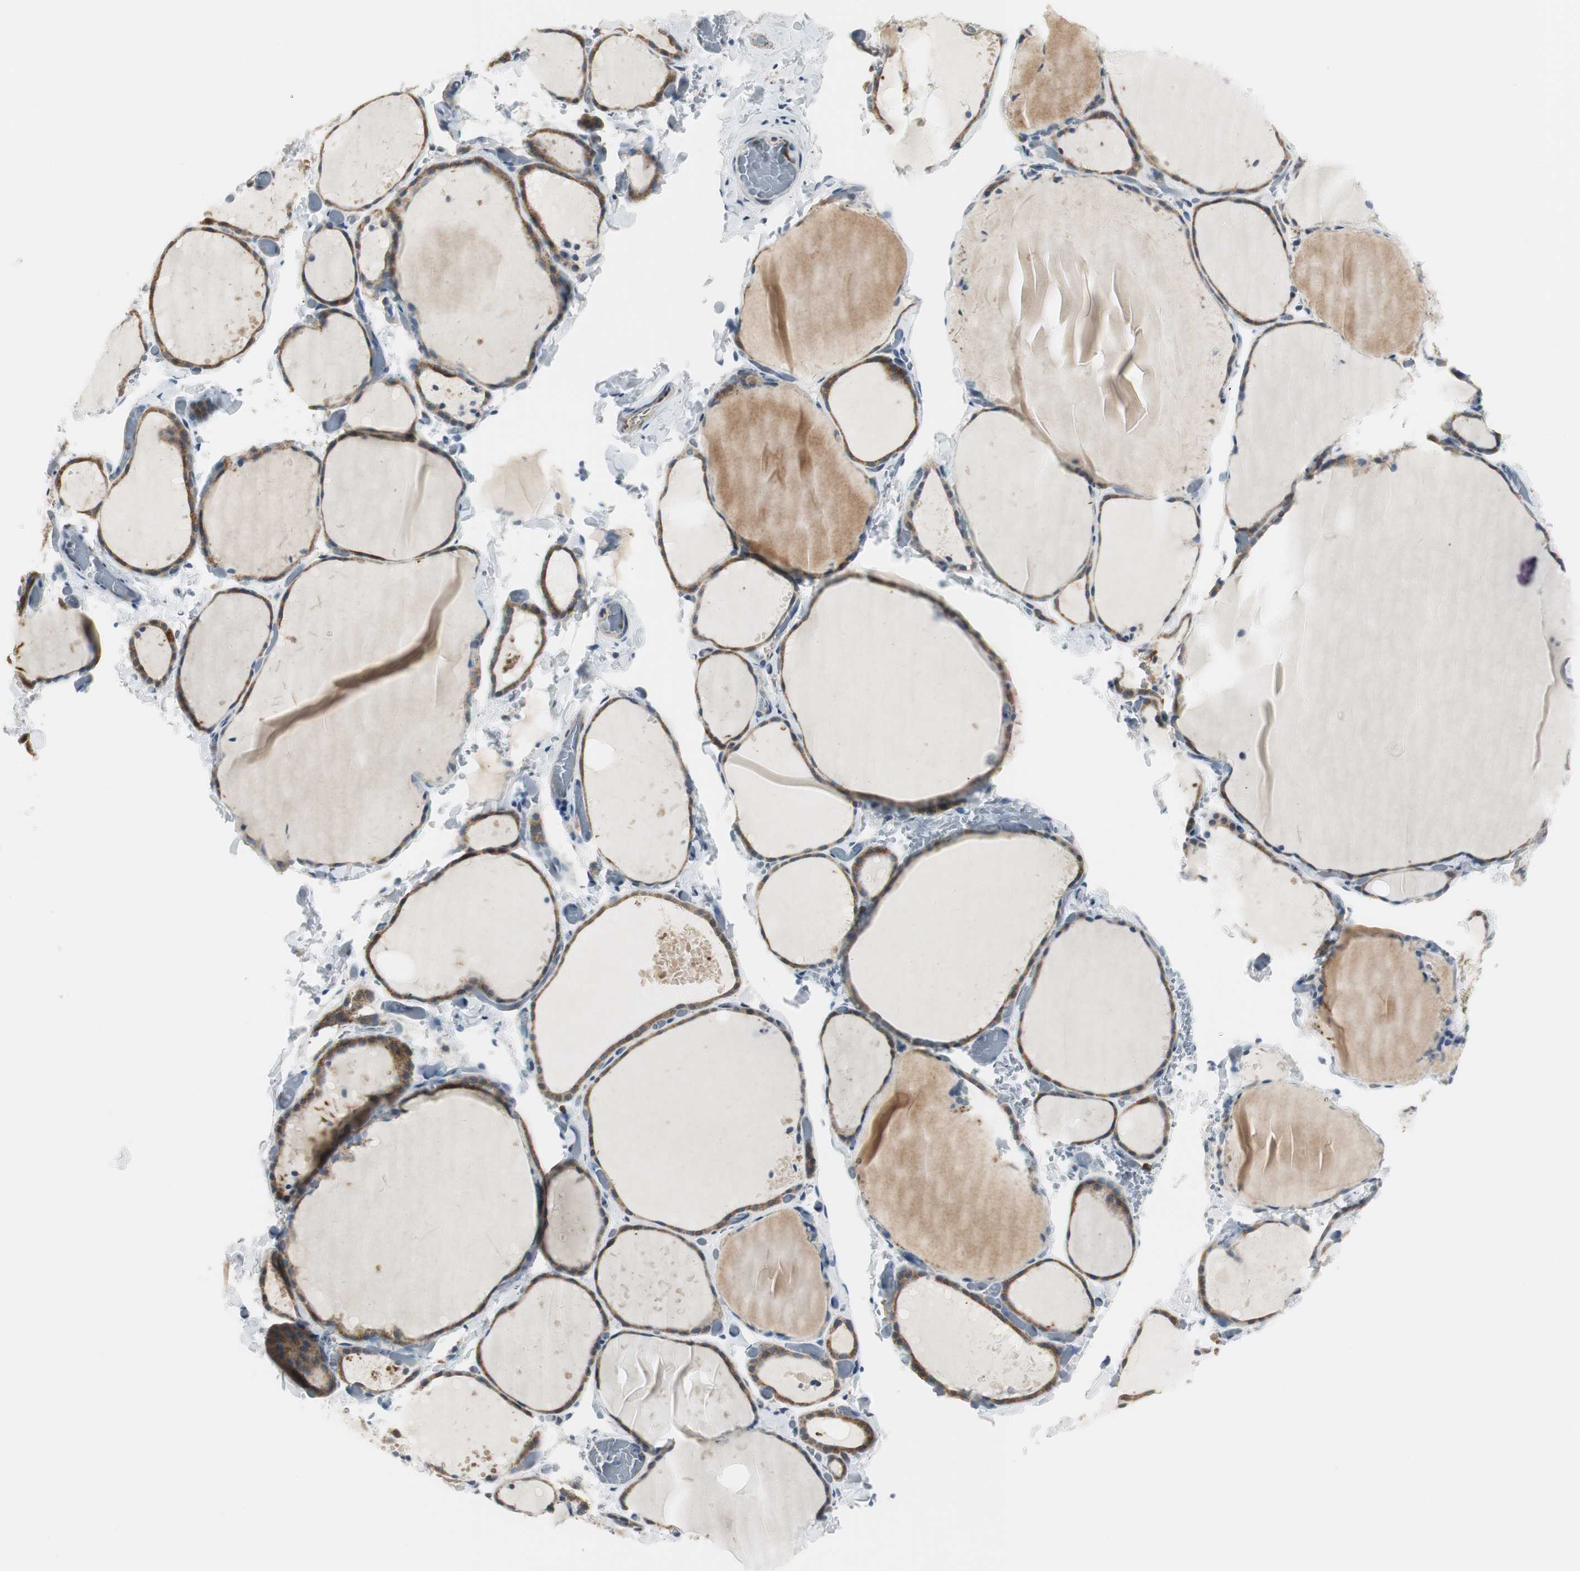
{"staining": {"intensity": "moderate", "quantity": ">75%", "location": "cytoplasmic/membranous"}, "tissue": "thyroid gland", "cell_type": "Glandular cells", "image_type": "normal", "snomed": [{"axis": "morphology", "description": "Normal tissue, NOS"}, {"axis": "topography", "description": "Thyroid gland"}], "caption": "IHC (DAB (3,3'-diaminobenzidine)) staining of unremarkable thyroid gland reveals moderate cytoplasmic/membranous protein staining in approximately >75% of glandular cells.", "gene": "CCT5", "patient": {"sex": "female", "age": 22}}